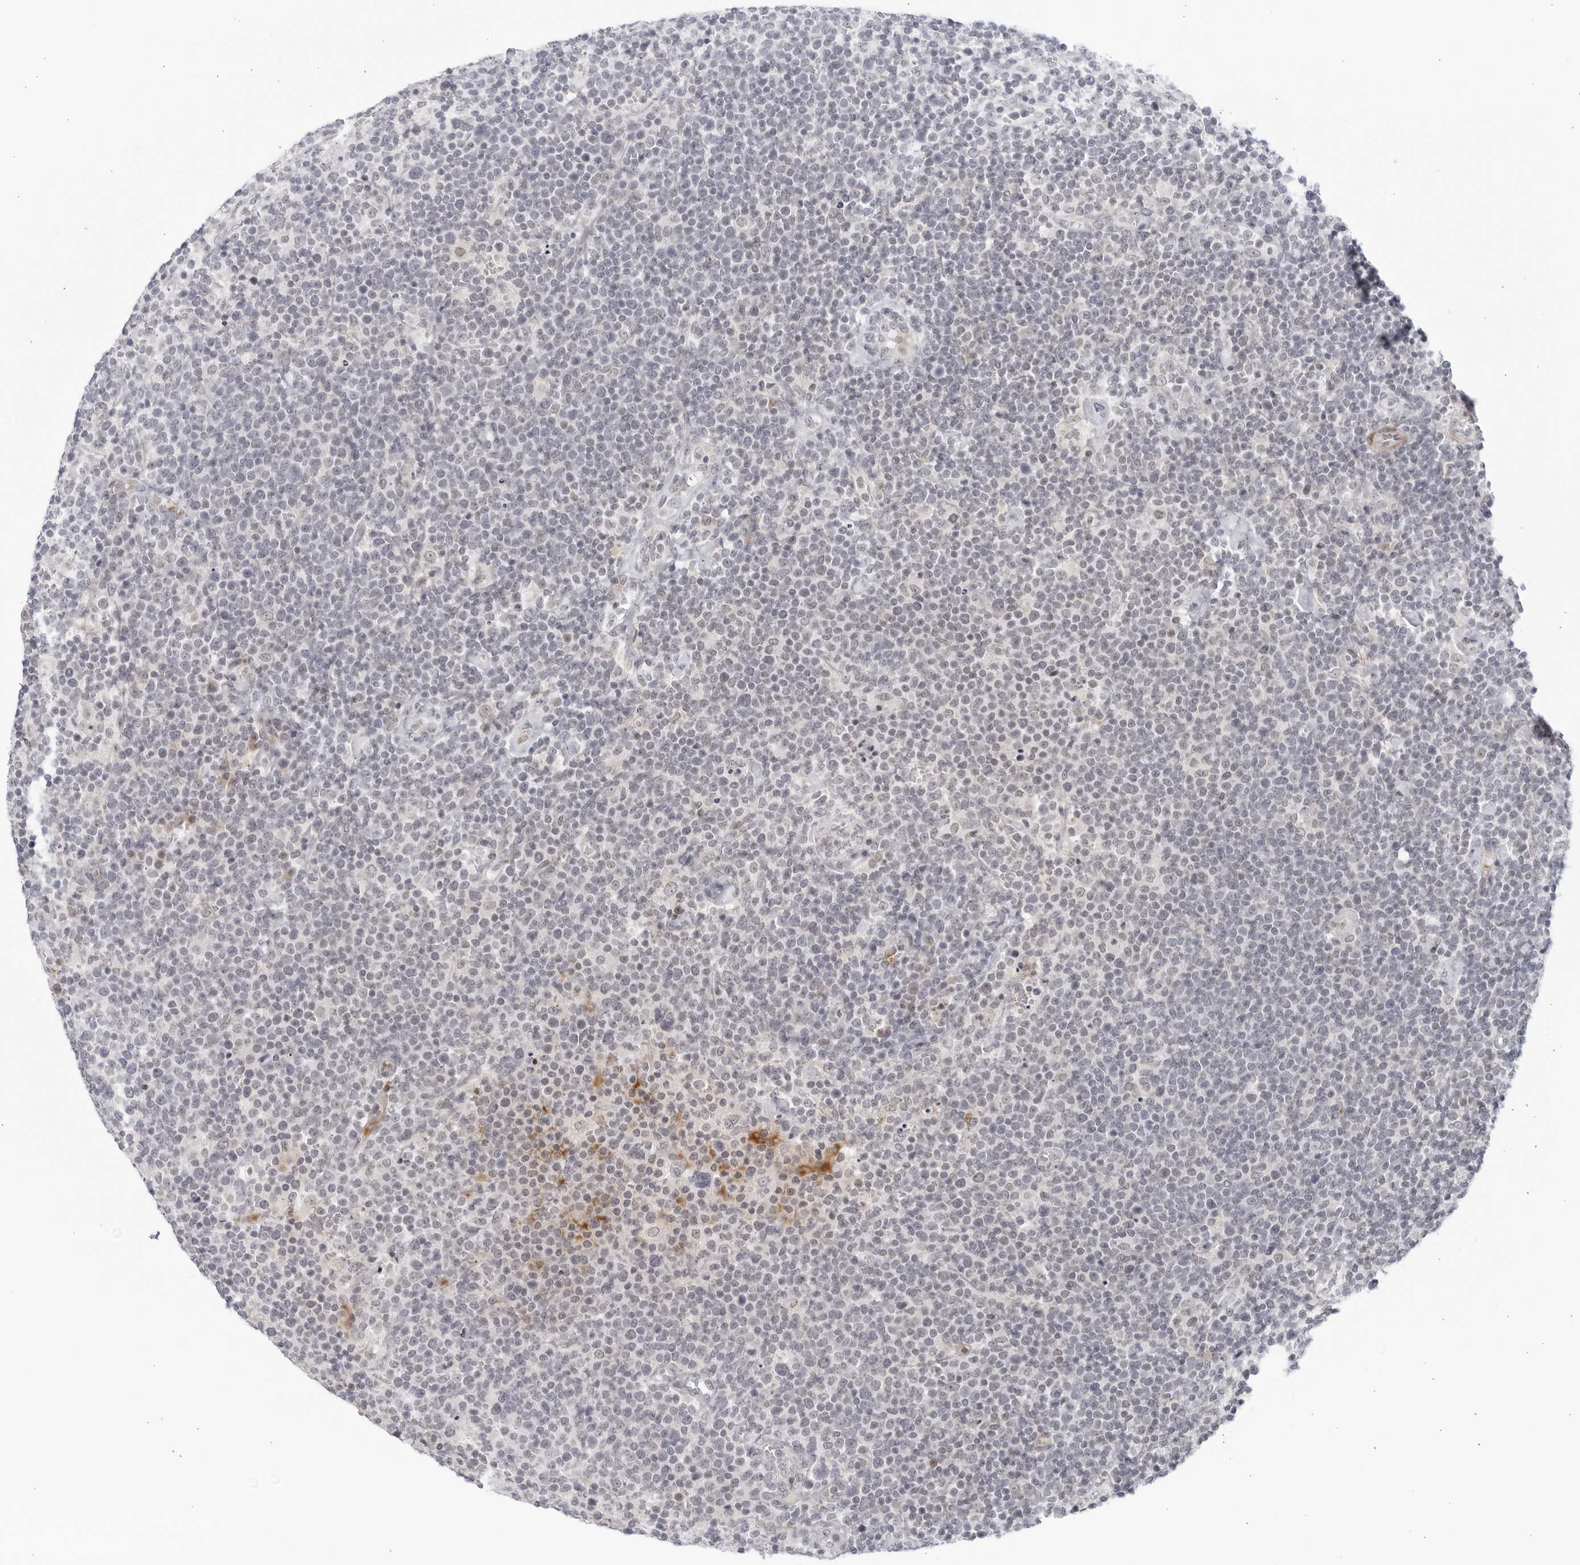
{"staining": {"intensity": "negative", "quantity": "none", "location": "none"}, "tissue": "lymphoma", "cell_type": "Tumor cells", "image_type": "cancer", "snomed": [{"axis": "morphology", "description": "Malignant lymphoma, non-Hodgkin's type, High grade"}, {"axis": "topography", "description": "Lymph node"}], "caption": "Tumor cells show no significant protein expression in high-grade malignant lymphoma, non-Hodgkin's type.", "gene": "WDTC1", "patient": {"sex": "male", "age": 61}}